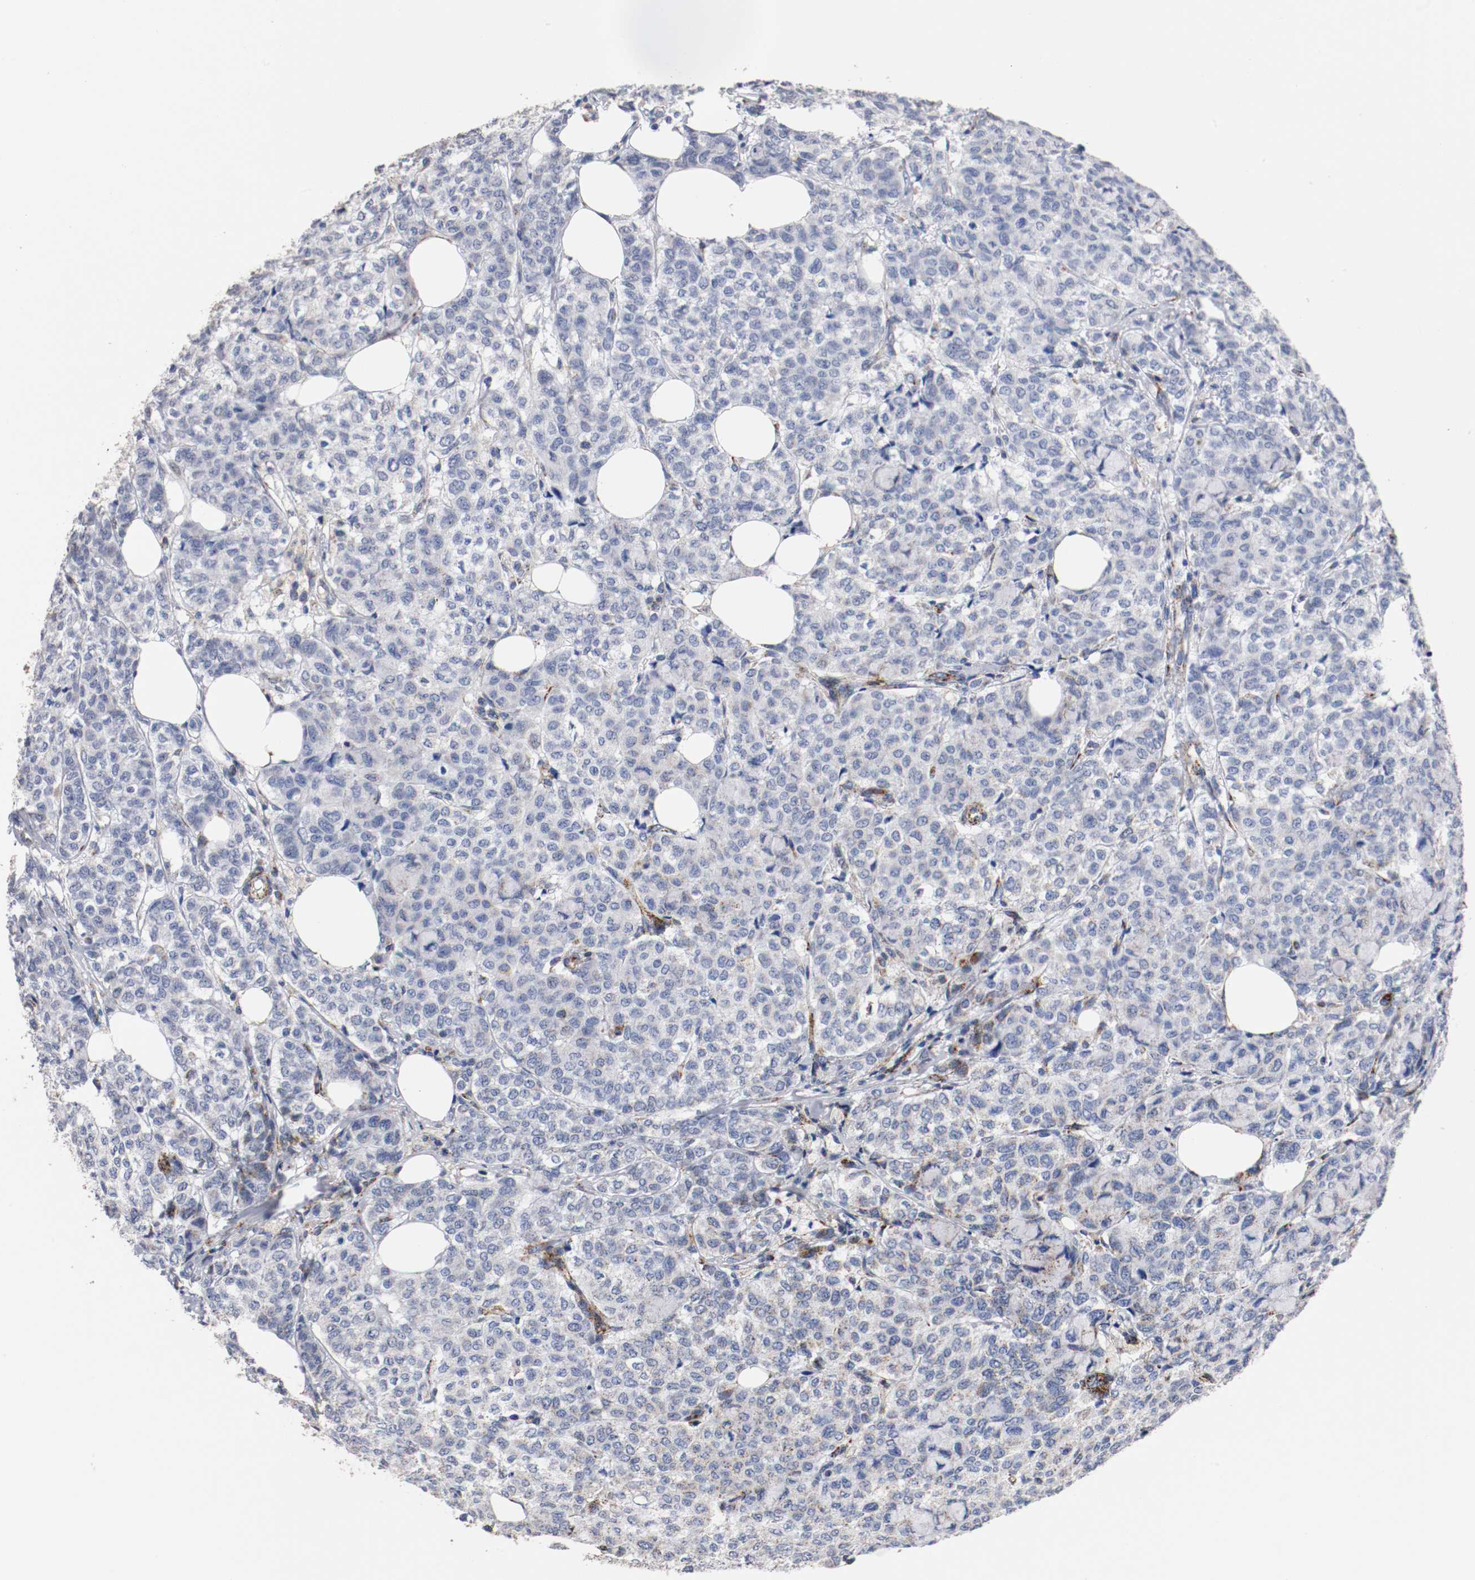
{"staining": {"intensity": "weak", "quantity": "<25%", "location": "cytoplasmic/membranous"}, "tissue": "breast cancer", "cell_type": "Tumor cells", "image_type": "cancer", "snomed": [{"axis": "morphology", "description": "Lobular carcinoma"}, {"axis": "topography", "description": "Breast"}], "caption": "Immunohistochemistry micrograph of neoplastic tissue: lobular carcinoma (breast) stained with DAB (3,3'-diaminobenzidine) displays no significant protein positivity in tumor cells.", "gene": "TUBD1", "patient": {"sex": "female", "age": 60}}